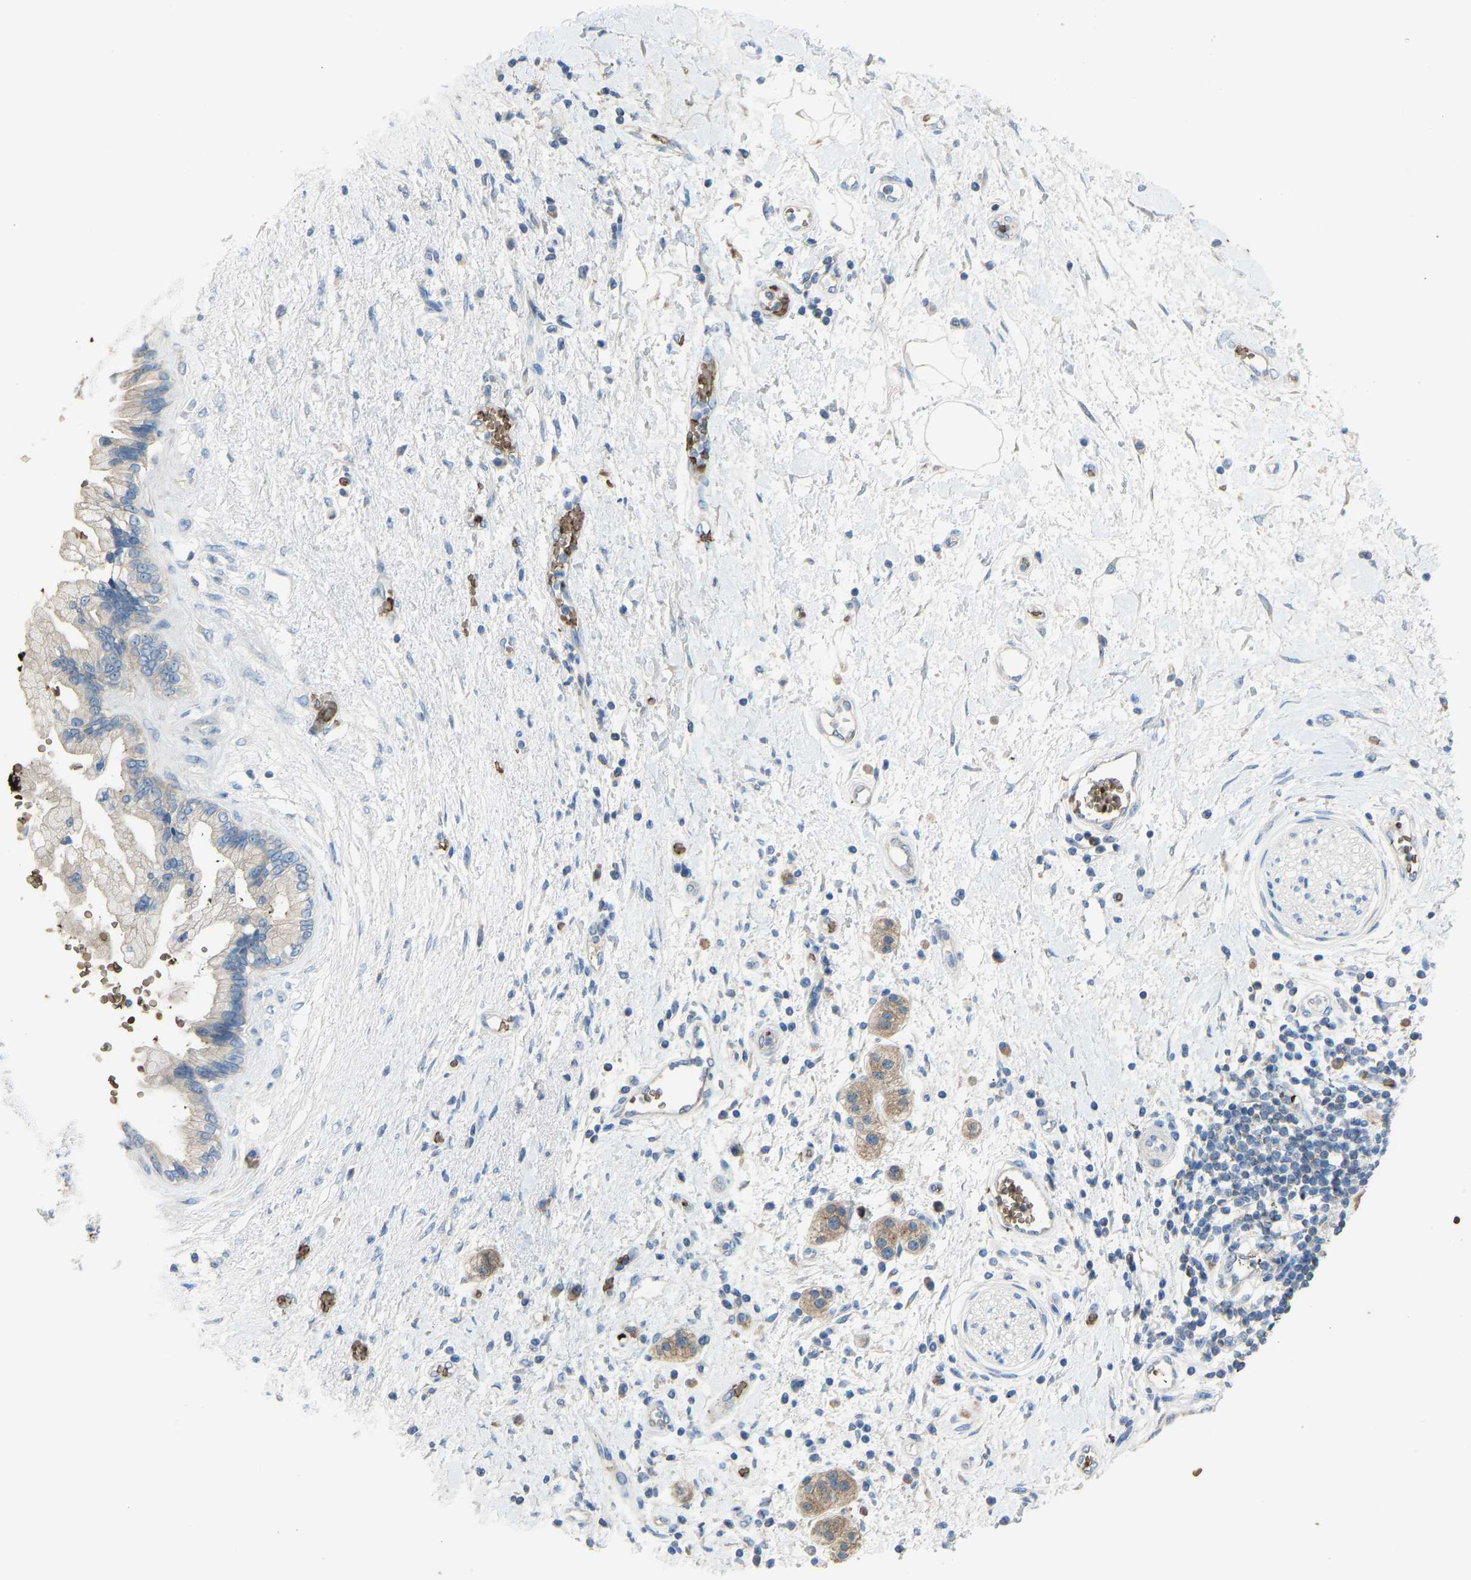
{"staining": {"intensity": "negative", "quantity": "none", "location": "none"}, "tissue": "pancreatic cancer", "cell_type": "Tumor cells", "image_type": "cancer", "snomed": [{"axis": "morphology", "description": "Adenocarcinoma, NOS"}, {"axis": "topography", "description": "Pancreas"}], "caption": "DAB (3,3'-diaminobenzidine) immunohistochemical staining of human pancreatic cancer shows no significant staining in tumor cells. The staining is performed using DAB brown chromogen with nuclei counter-stained in using hematoxylin.", "gene": "PIGS", "patient": {"sex": "female", "age": 60}}